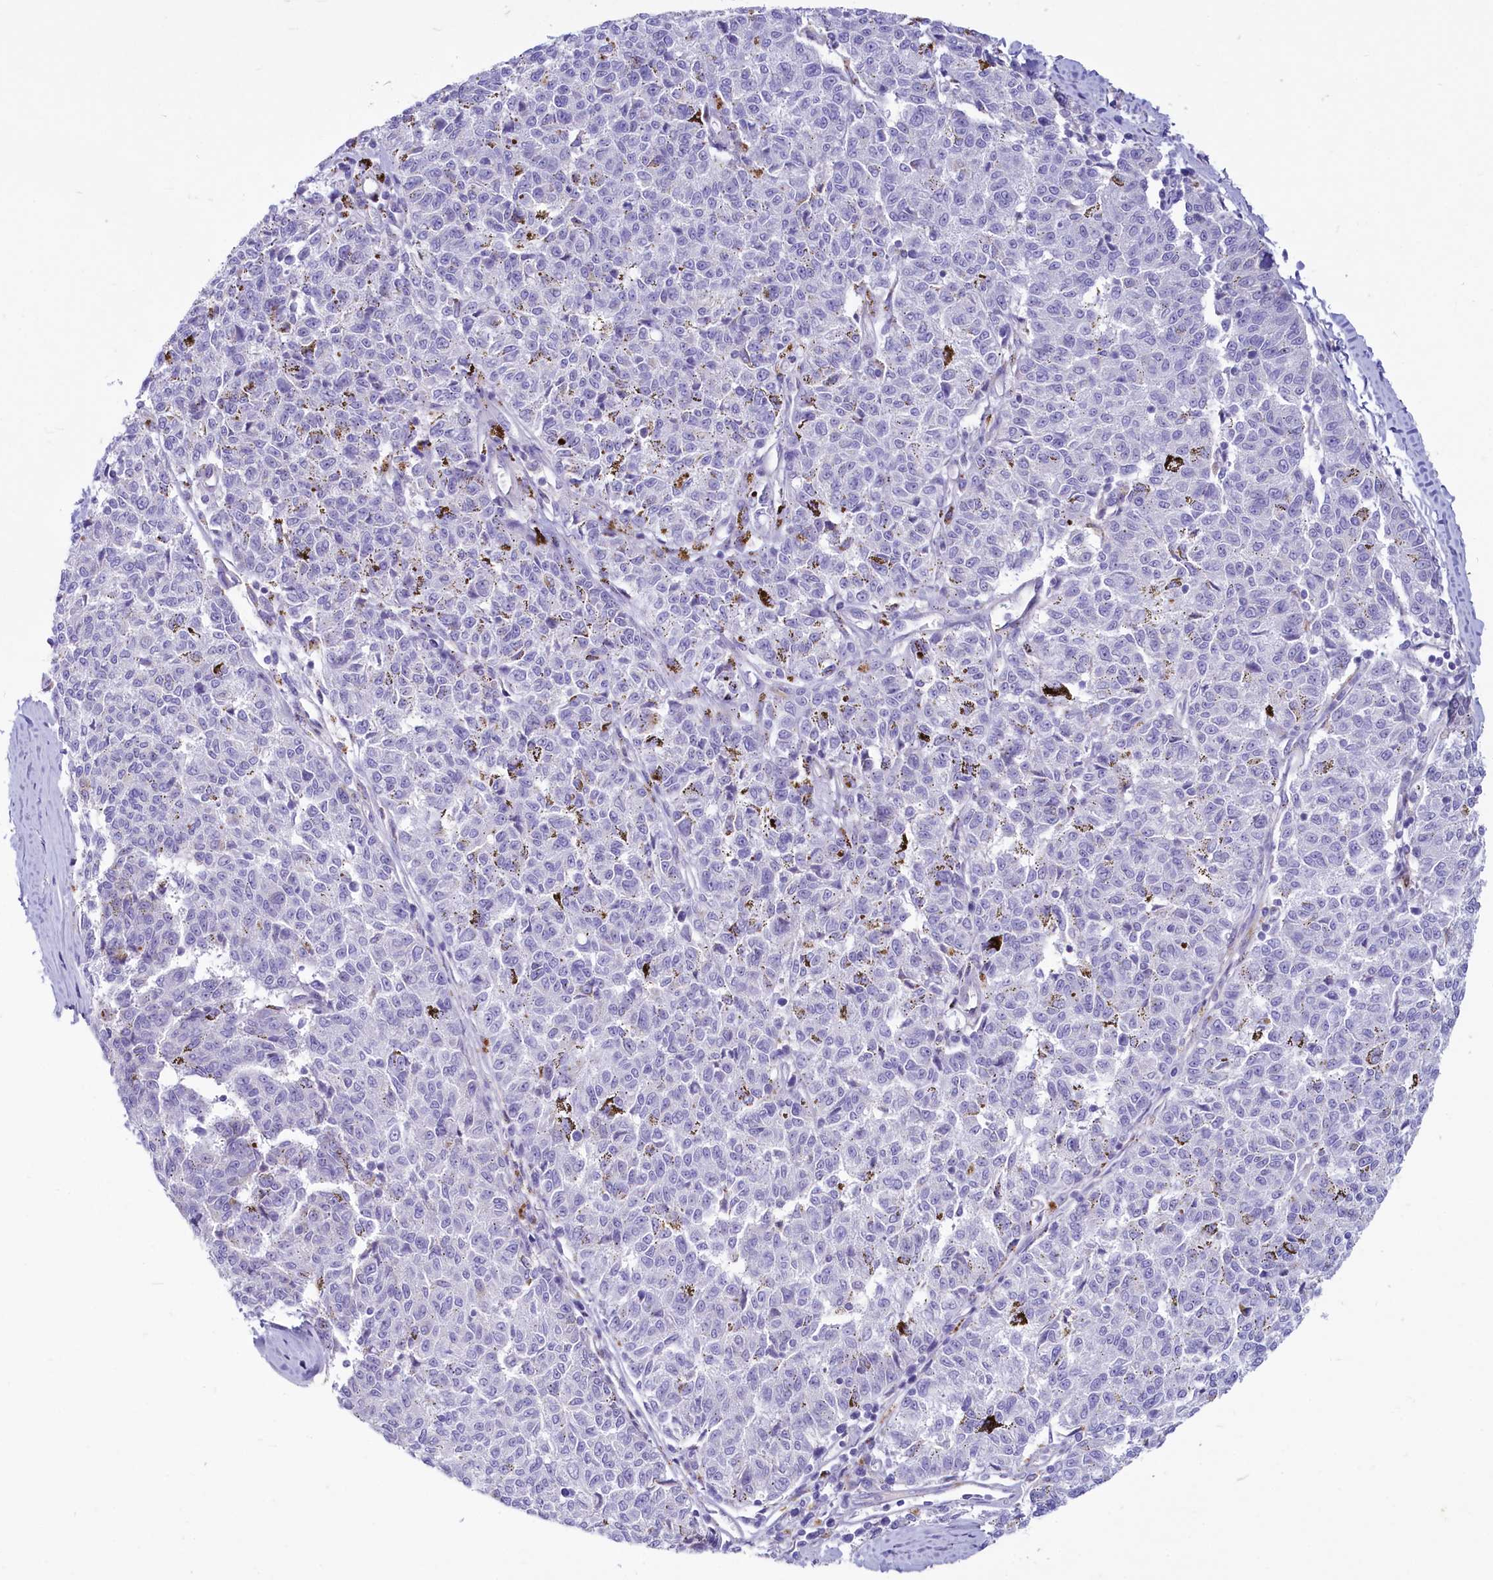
{"staining": {"intensity": "negative", "quantity": "none", "location": "none"}, "tissue": "melanoma", "cell_type": "Tumor cells", "image_type": "cancer", "snomed": [{"axis": "morphology", "description": "Malignant melanoma, NOS"}, {"axis": "topography", "description": "Skin"}], "caption": "Human melanoma stained for a protein using IHC reveals no positivity in tumor cells.", "gene": "PROCR", "patient": {"sex": "female", "age": 72}}